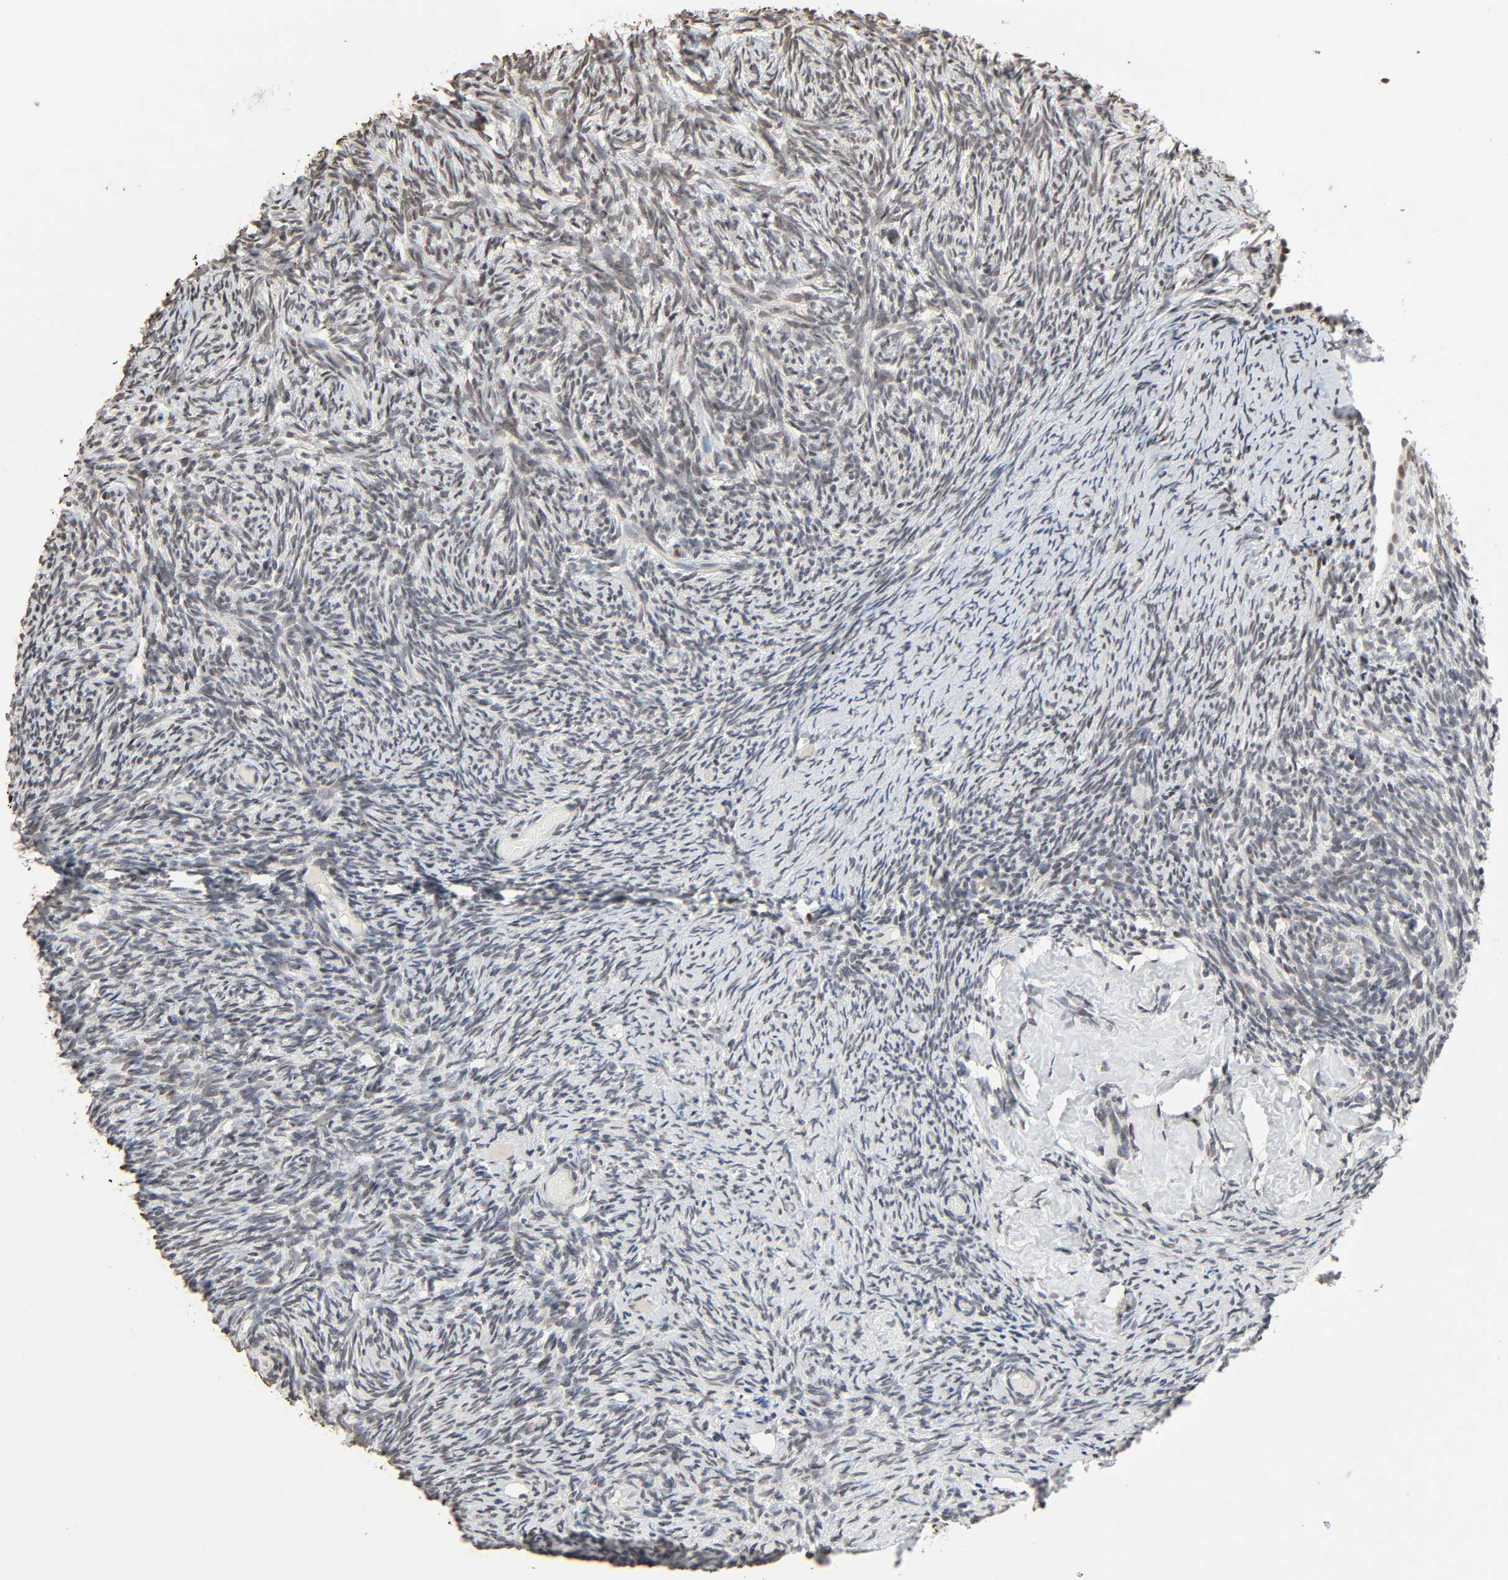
{"staining": {"intensity": "weak", "quantity": "25%-75%", "location": "nuclear"}, "tissue": "ovary", "cell_type": "Ovarian stroma cells", "image_type": "normal", "snomed": [{"axis": "morphology", "description": "Normal tissue, NOS"}, {"axis": "topography", "description": "Ovary"}], "caption": "Ovary stained with DAB immunohistochemistry (IHC) reveals low levels of weak nuclear staining in approximately 25%-75% of ovarian stroma cells. (Stains: DAB (3,3'-diaminobenzidine) in brown, nuclei in blue, Microscopy: brightfield microscopy at high magnification).", "gene": "STK4", "patient": {"sex": "female", "age": 60}}